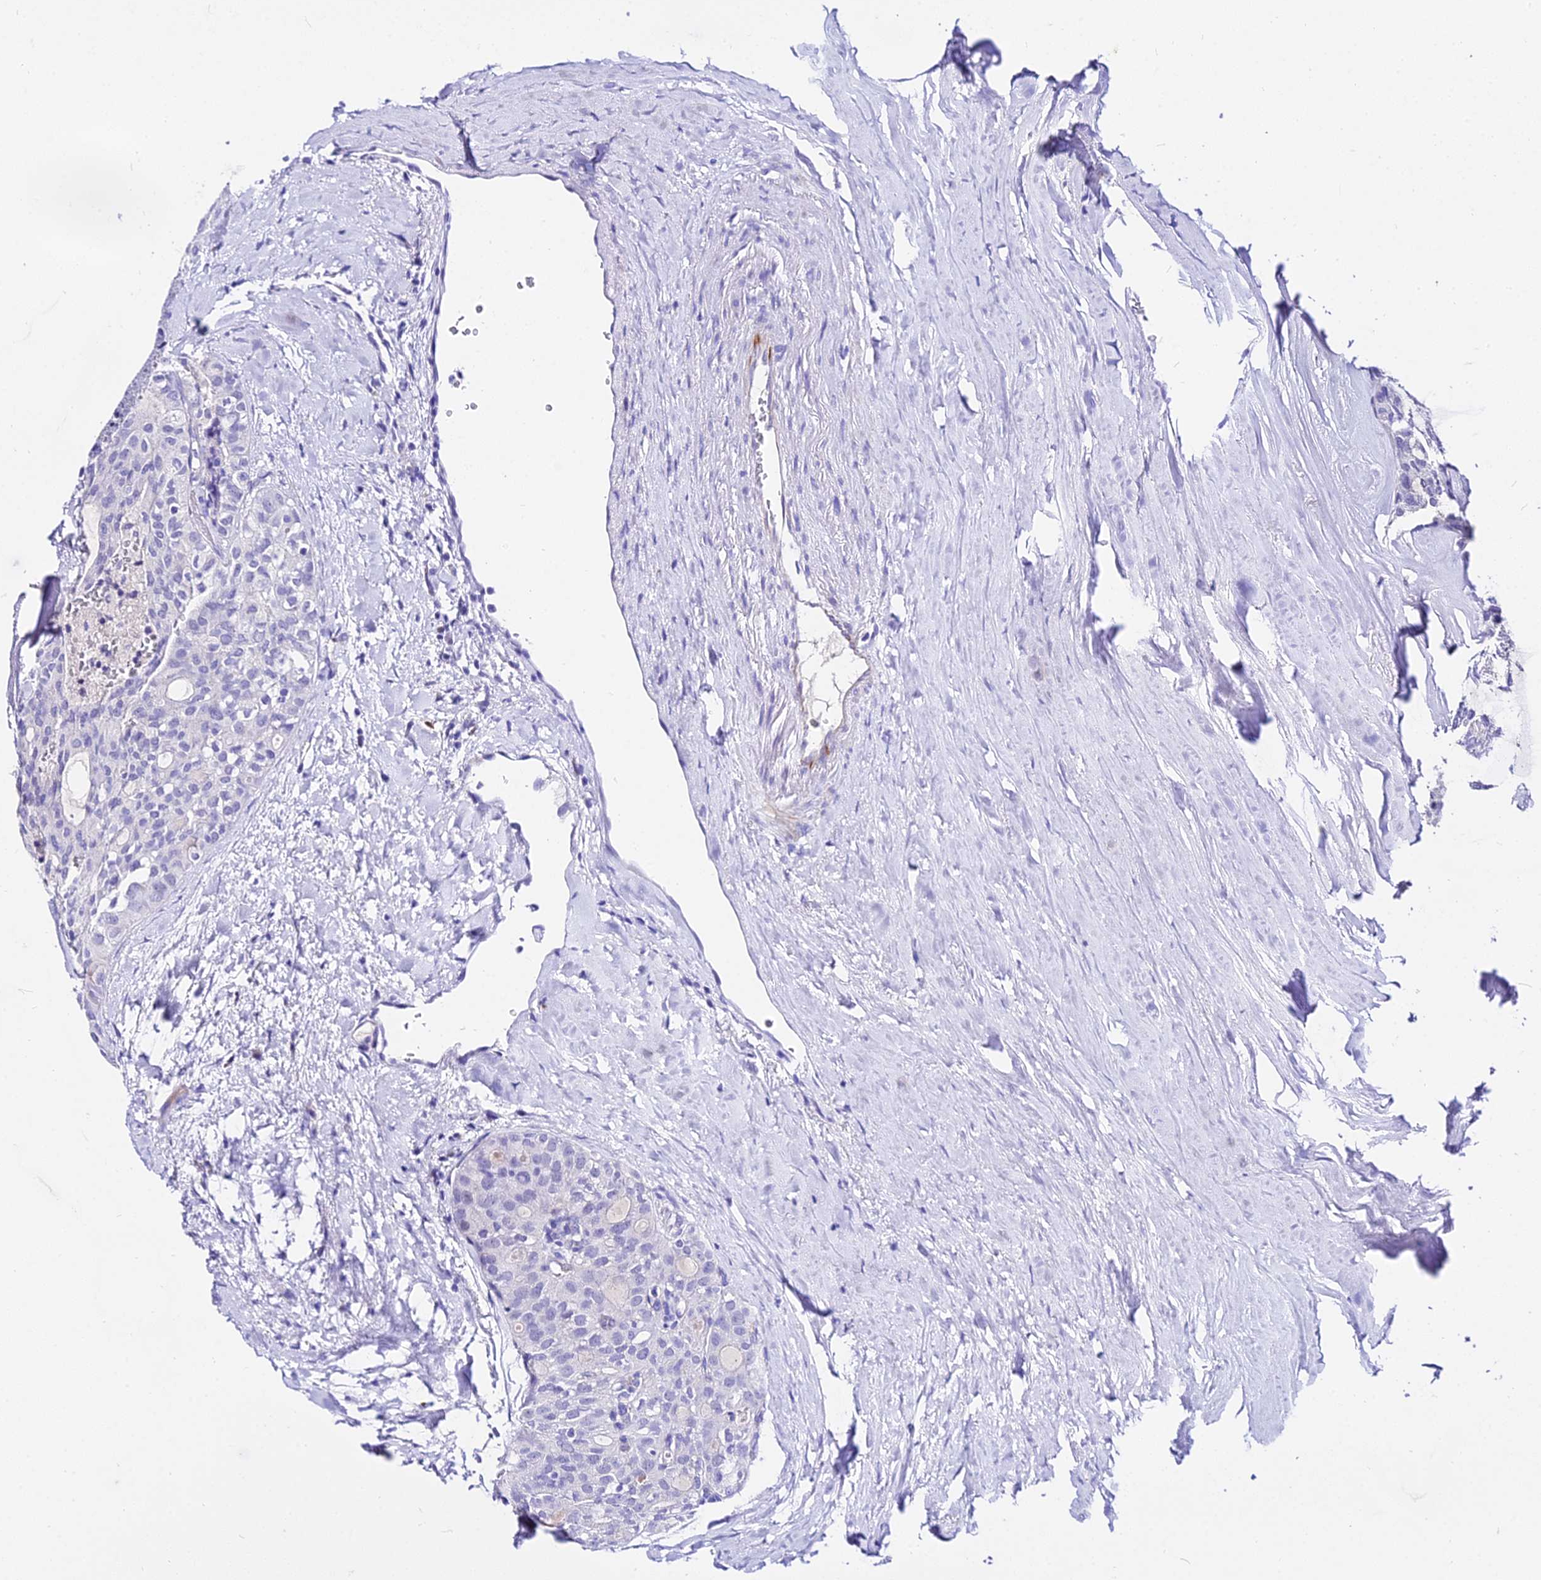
{"staining": {"intensity": "negative", "quantity": "none", "location": "none"}, "tissue": "thyroid cancer", "cell_type": "Tumor cells", "image_type": "cancer", "snomed": [{"axis": "morphology", "description": "Follicular adenoma carcinoma, NOS"}, {"axis": "topography", "description": "Thyroid gland"}], "caption": "There is no significant positivity in tumor cells of follicular adenoma carcinoma (thyroid).", "gene": "DEFB106A", "patient": {"sex": "male", "age": 75}}